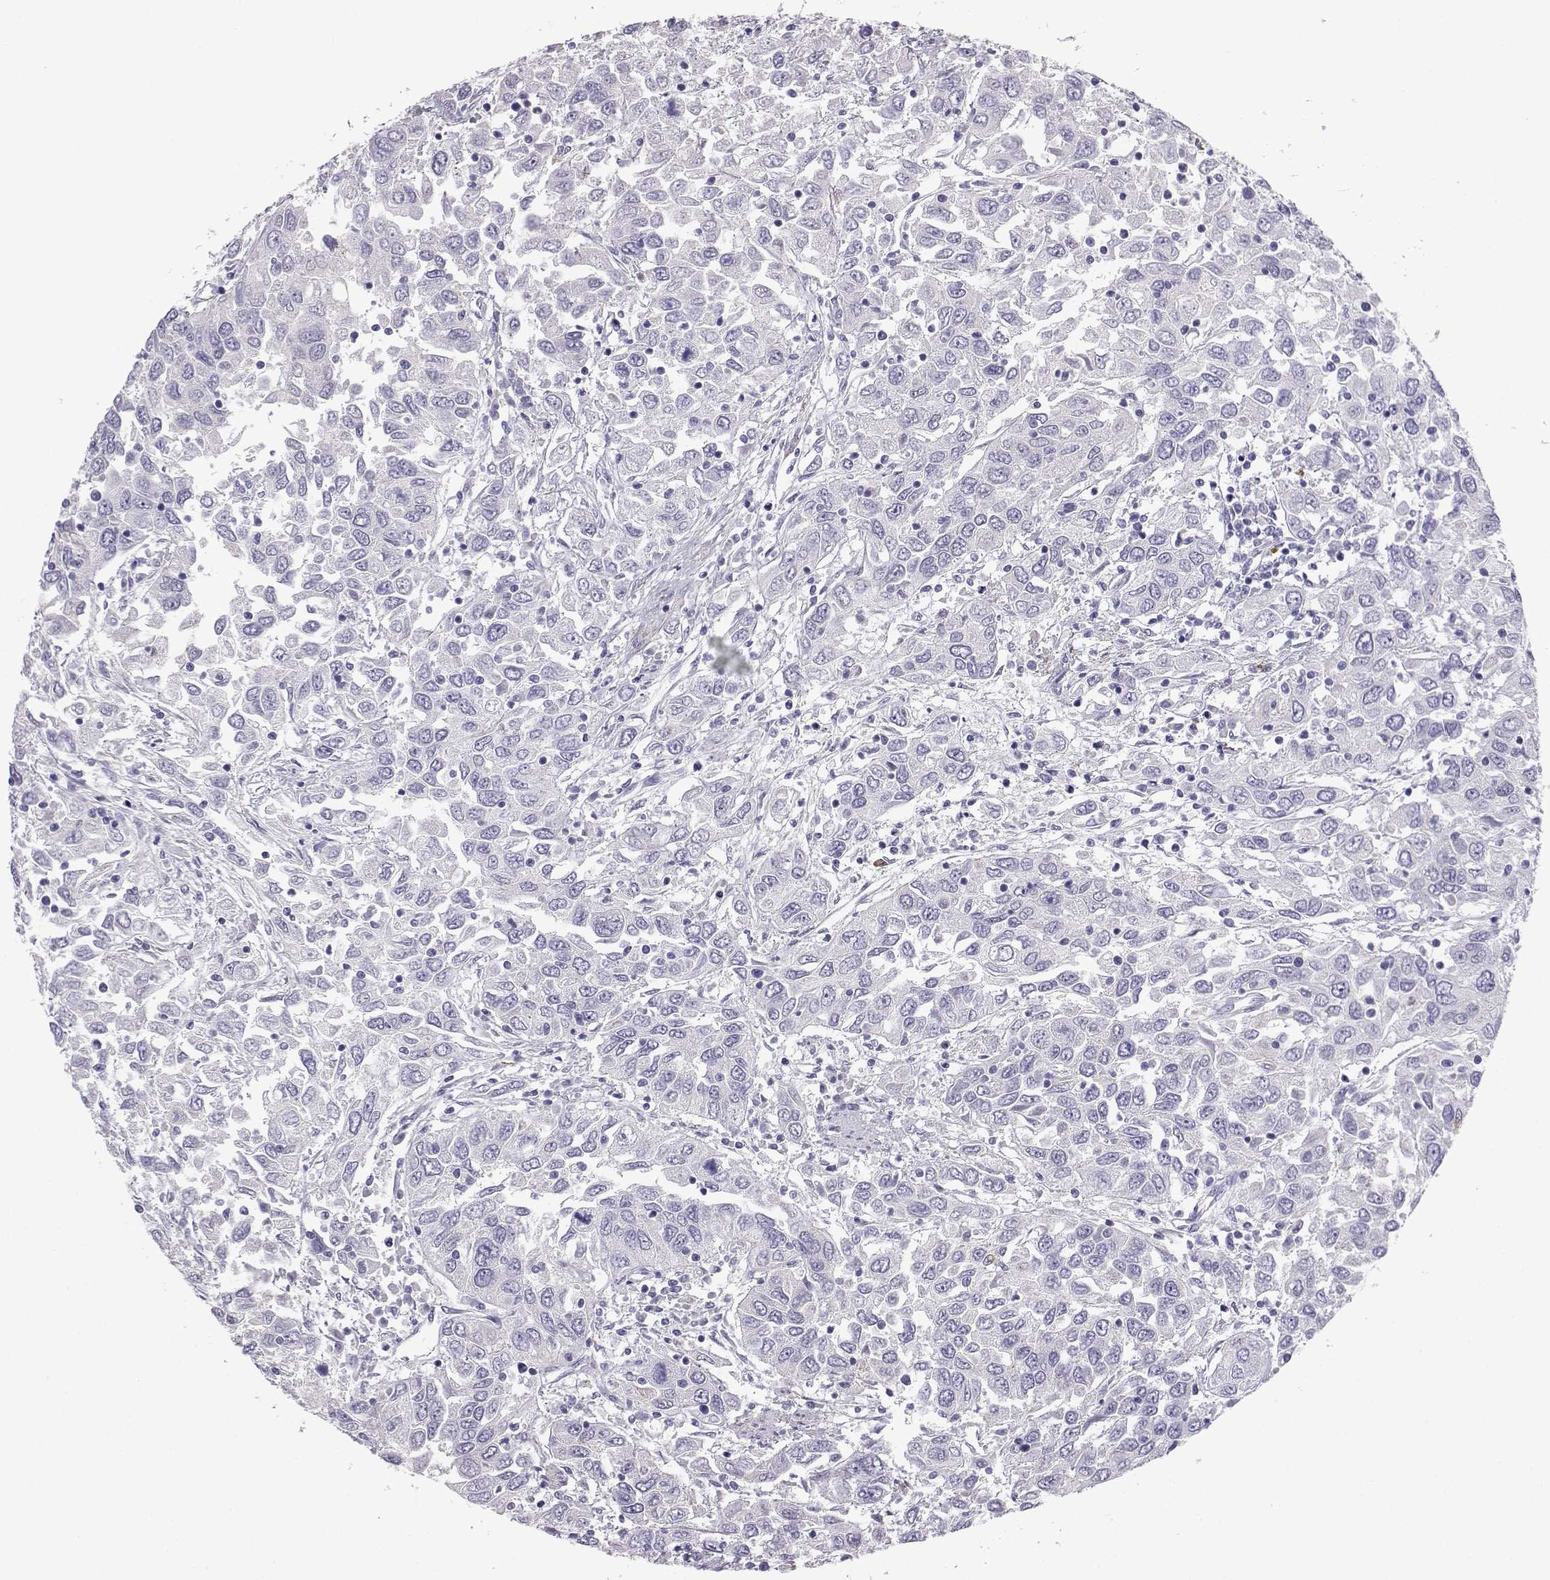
{"staining": {"intensity": "negative", "quantity": "none", "location": "none"}, "tissue": "urothelial cancer", "cell_type": "Tumor cells", "image_type": "cancer", "snomed": [{"axis": "morphology", "description": "Urothelial carcinoma, High grade"}, {"axis": "topography", "description": "Urinary bladder"}], "caption": "Micrograph shows no protein positivity in tumor cells of urothelial cancer tissue.", "gene": "ENDOU", "patient": {"sex": "male", "age": 76}}